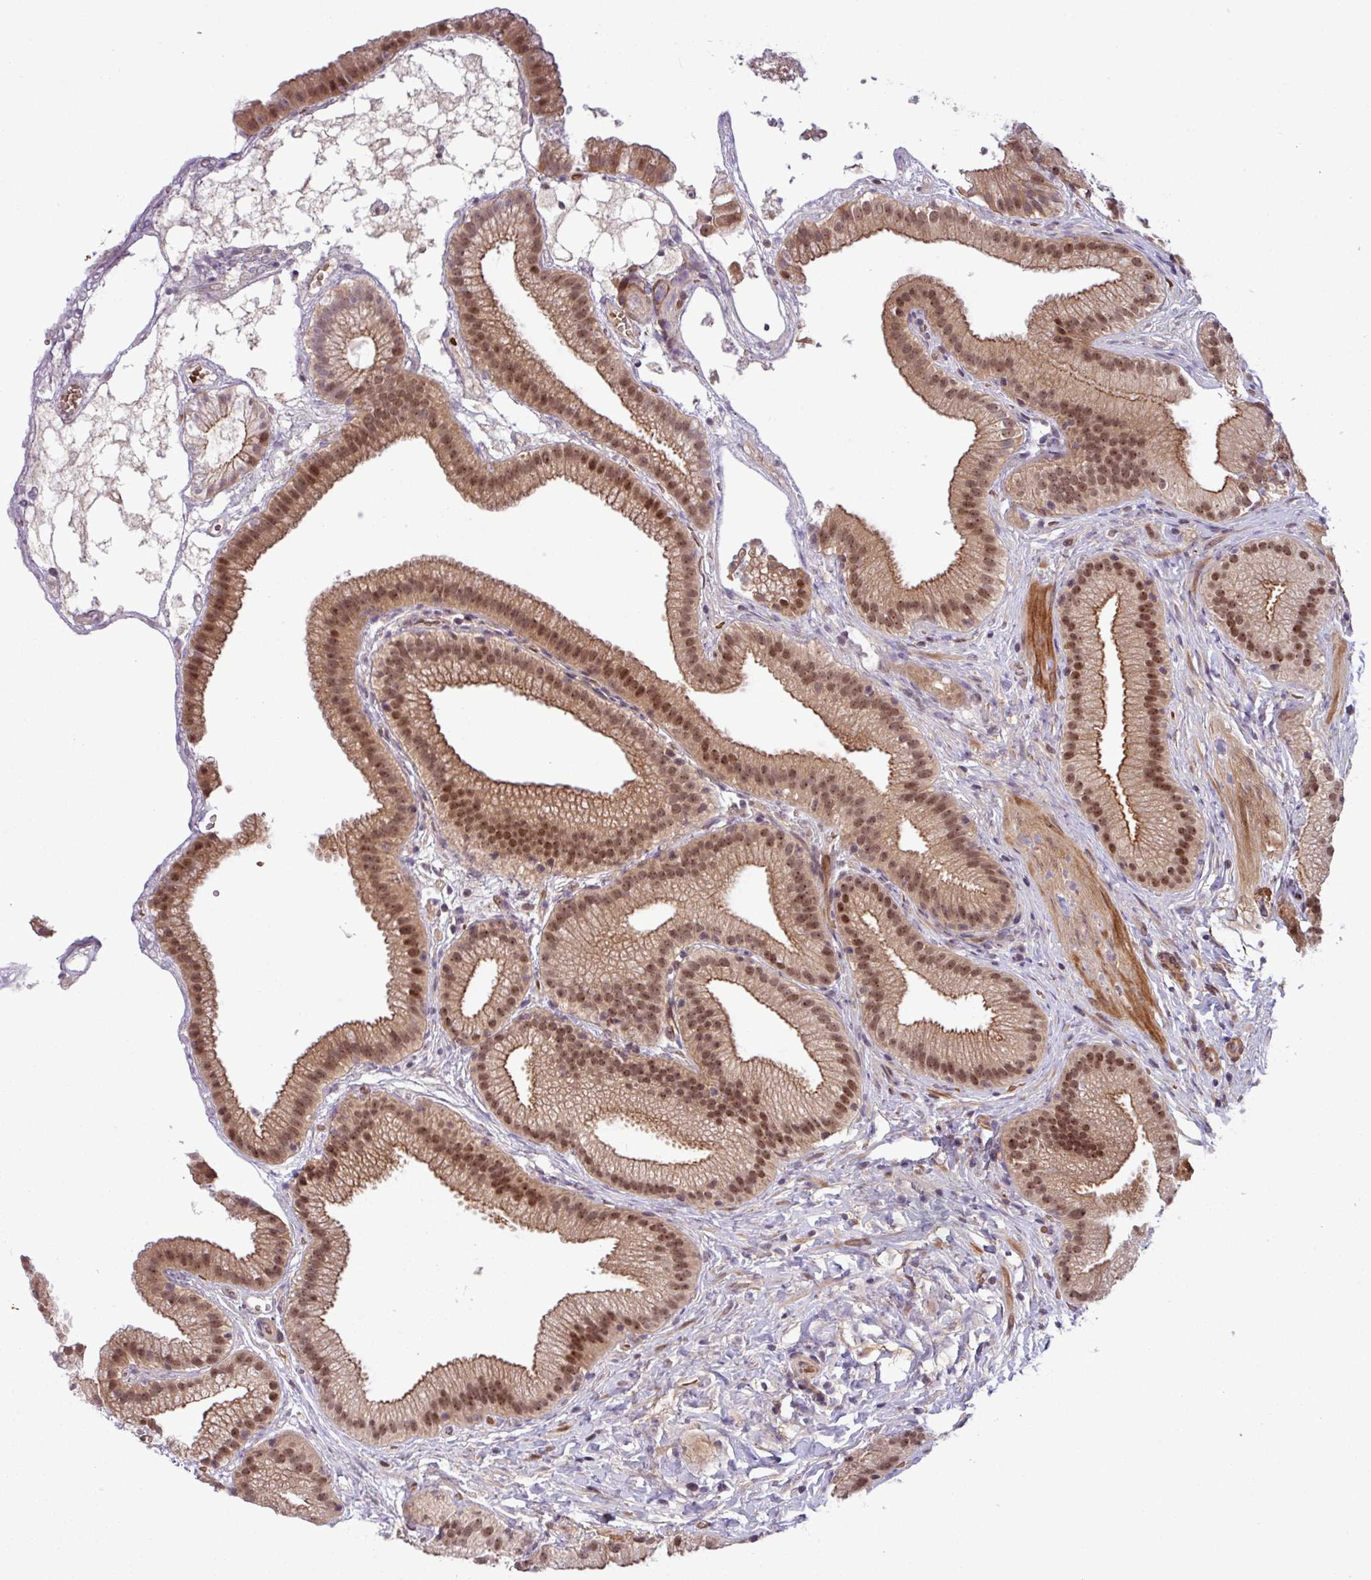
{"staining": {"intensity": "moderate", "quantity": ">75%", "location": "cytoplasmic/membranous,nuclear"}, "tissue": "gallbladder", "cell_type": "Glandular cells", "image_type": "normal", "snomed": [{"axis": "morphology", "description": "Normal tissue, NOS"}, {"axis": "topography", "description": "Gallbladder"}], "caption": "Immunohistochemistry (IHC) image of benign human gallbladder stained for a protein (brown), which exhibits medium levels of moderate cytoplasmic/membranous,nuclear staining in about >75% of glandular cells.", "gene": "C7orf50", "patient": {"sex": "female", "age": 63}}